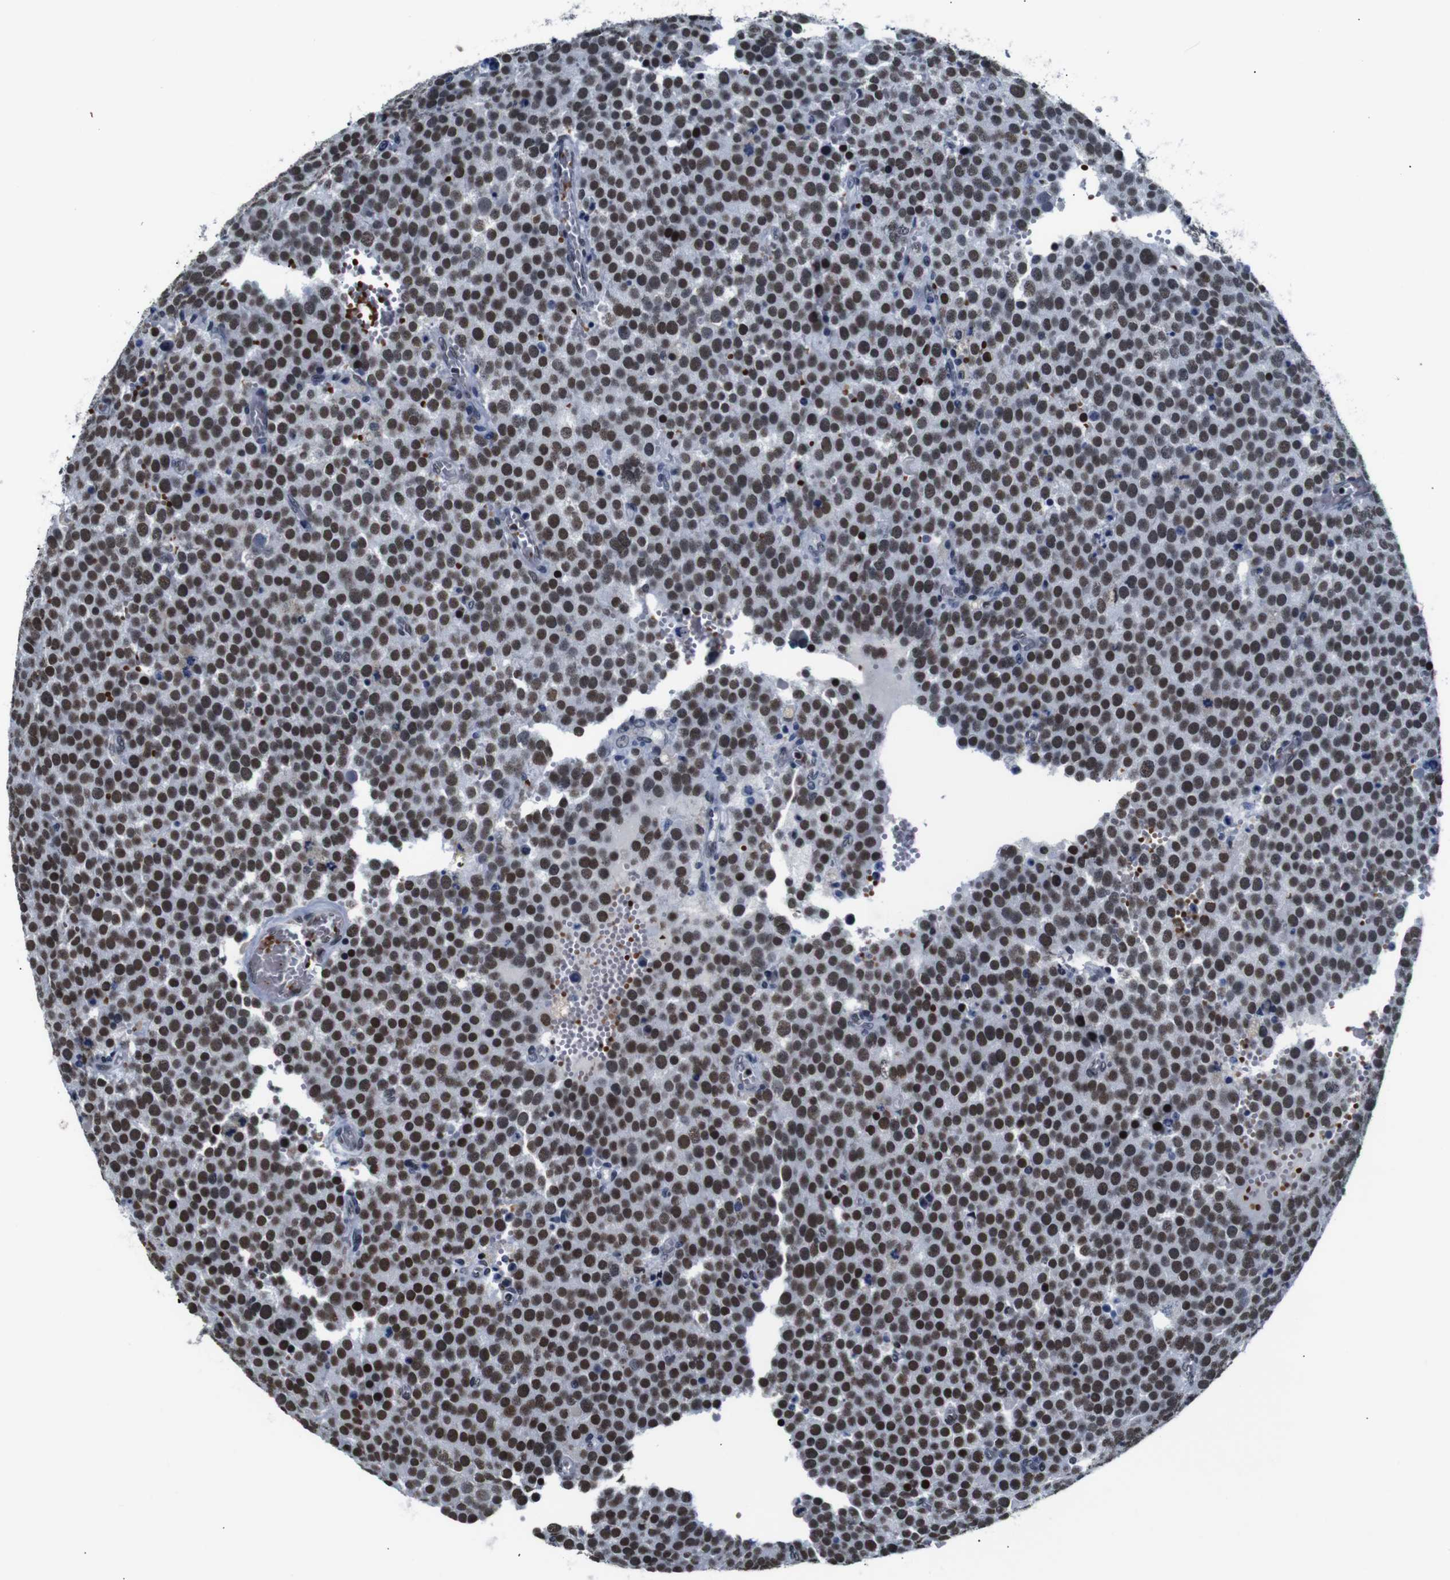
{"staining": {"intensity": "strong", "quantity": ">75%", "location": "nuclear"}, "tissue": "testis cancer", "cell_type": "Tumor cells", "image_type": "cancer", "snomed": [{"axis": "morphology", "description": "Normal tissue, NOS"}, {"axis": "morphology", "description": "Seminoma, NOS"}, {"axis": "topography", "description": "Testis"}], "caption": "This is a histology image of IHC staining of seminoma (testis), which shows strong staining in the nuclear of tumor cells.", "gene": "ILDR2", "patient": {"sex": "male", "age": 71}}